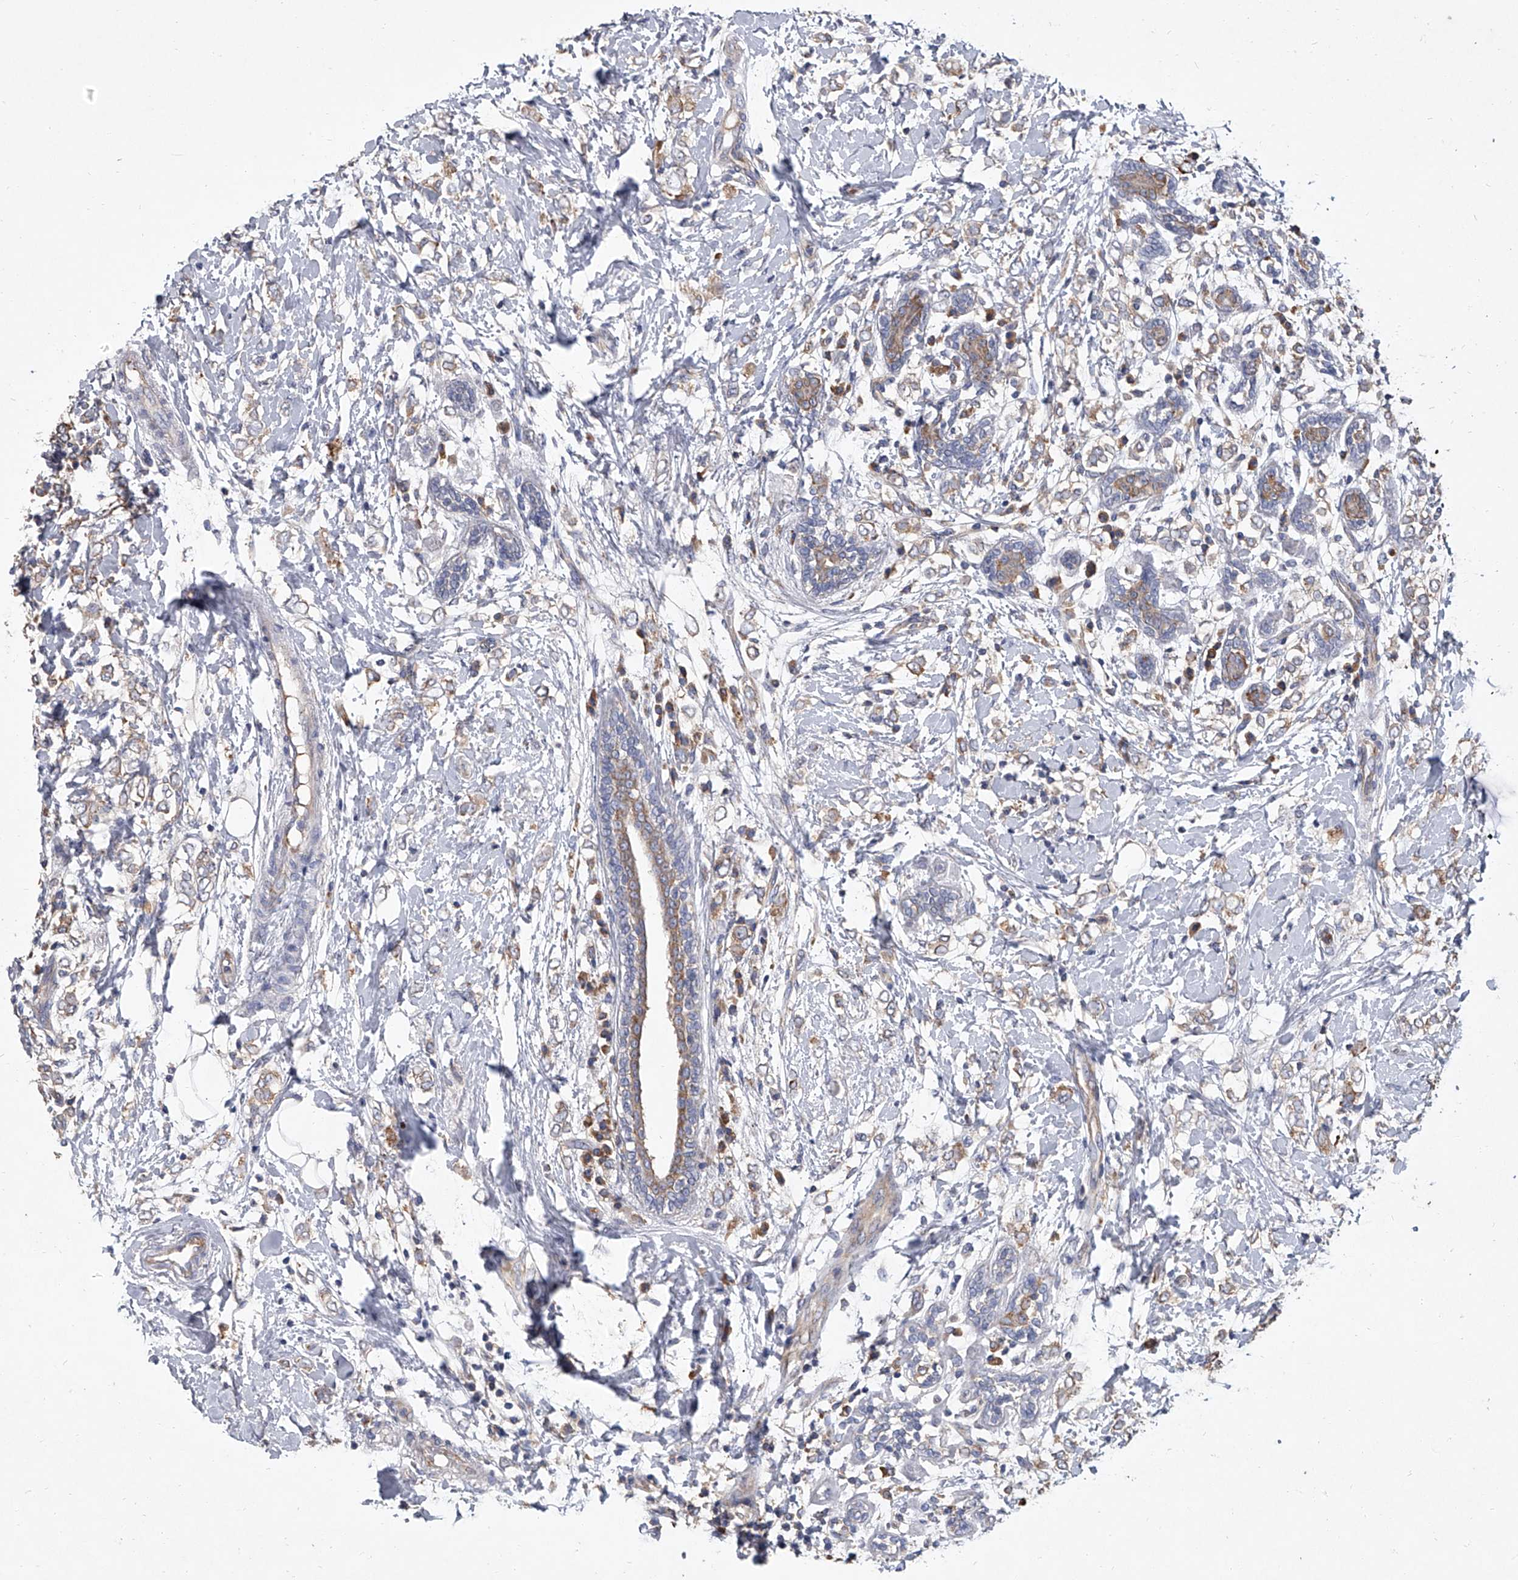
{"staining": {"intensity": "moderate", "quantity": ">75%", "location": "cytoplasmic/membranous"}, "tissue": "breast cancer", "cell_type": "Tumor cells", "image_type": "cancer", "snomed": [{"axis": "morphology", "description": "Normal tissue, NOS"}, {"axis": "morphology", "description": "Lobular carcinoma"}, {"axis": "topography", "description": "Breast"}], "caption": "Protein analysis of breast cancer tissue displays moderate cytoplasmic/membranous staining in approximately >75% of tumor cells.", "gene": "EIF2S2", "patient": {"sex": "female", "age": 47}}